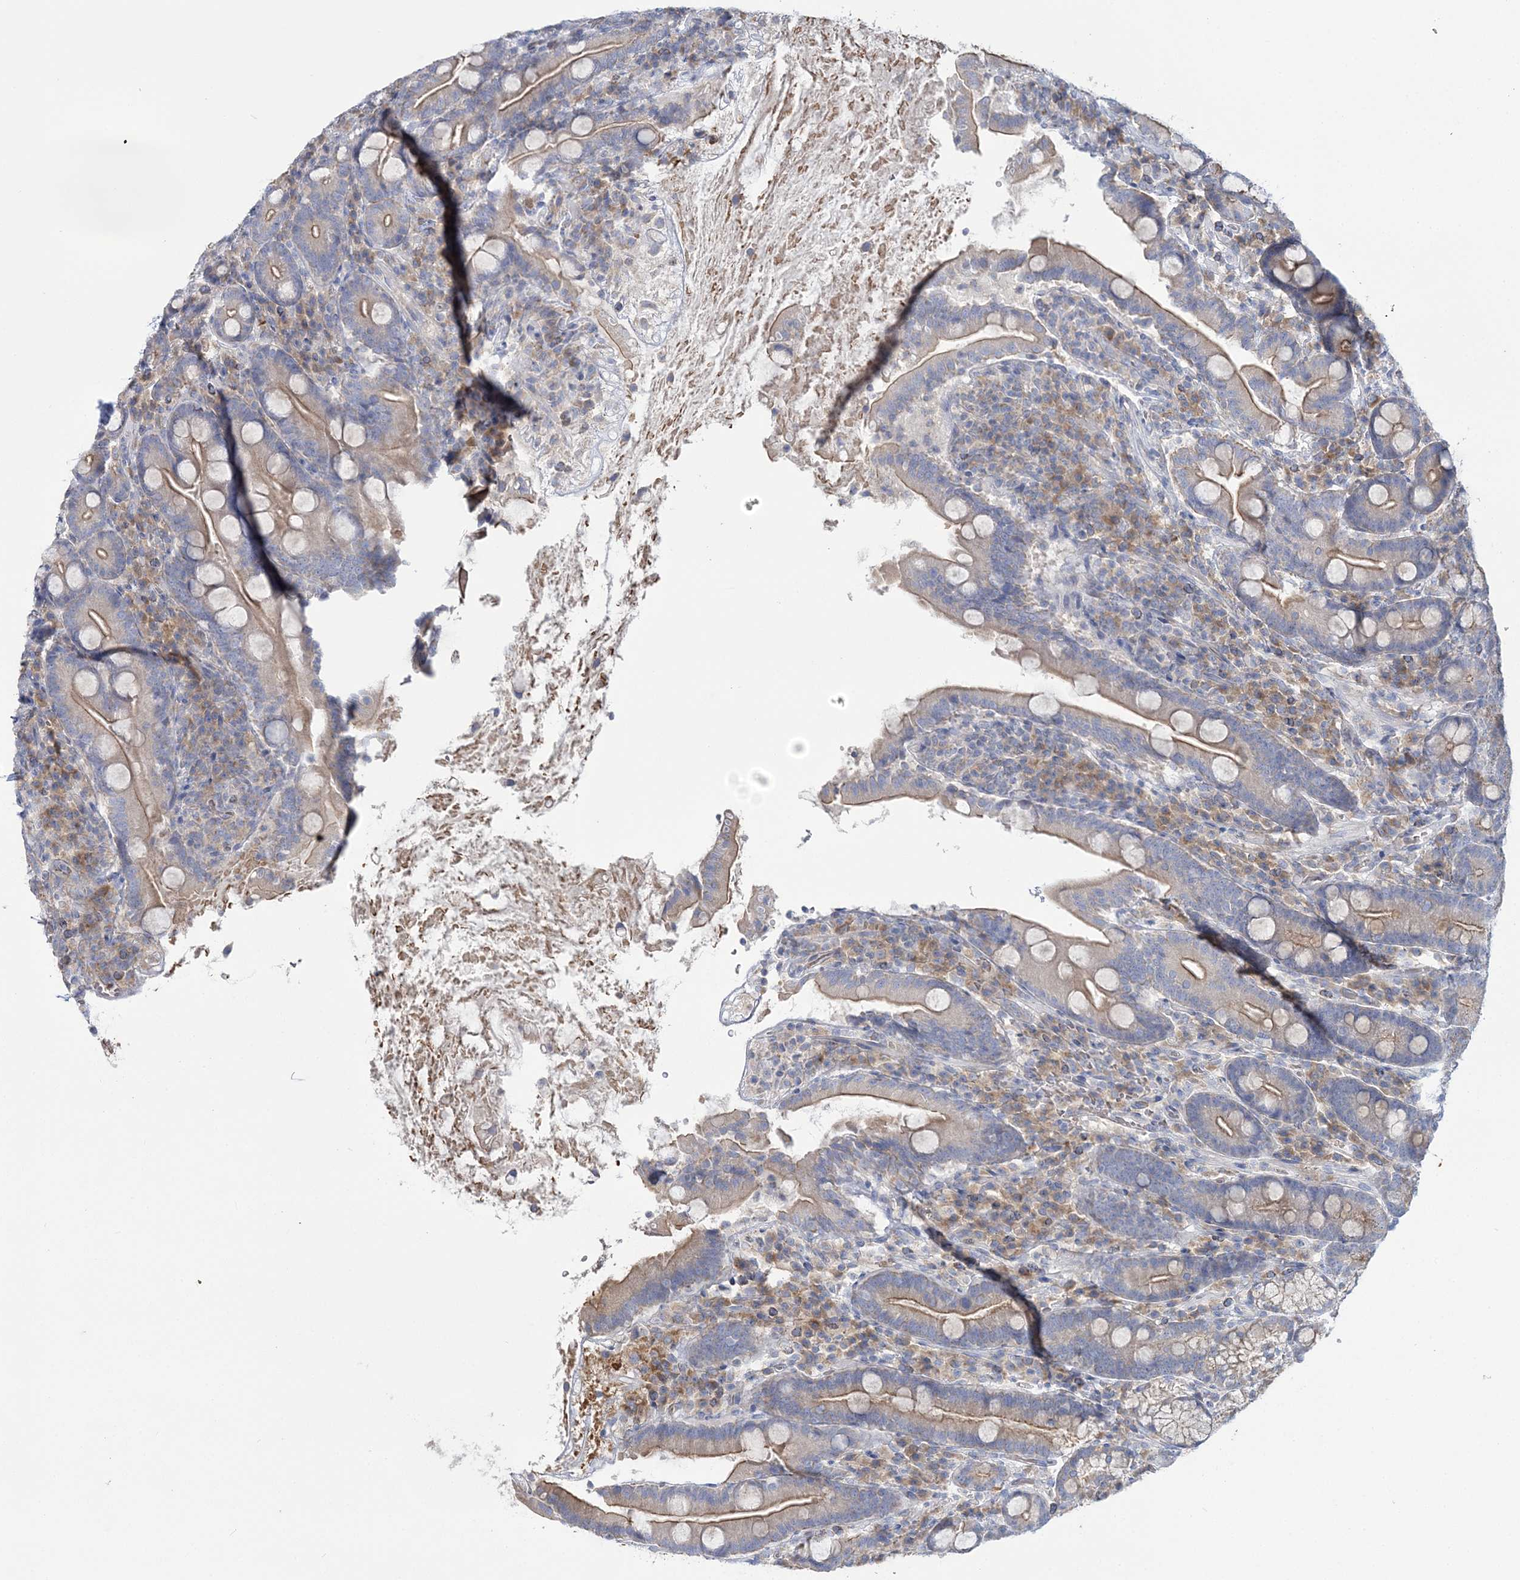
{"staining": {"intensity": "moderate", "quantity": "<25%", "location": "cytoplasmic/membranous"}, "tissue": "duodenum", "cell_type": "Glandular cells", "image_type": "normal", "snomed": [{"axis": "morphology", "description": "Normal tissue, NOS"}, {"axis": "topography", "description": "Duodenum"}], "caption": "Immunohistochemistry (IHC) (DAB) staining of normal human duodenum displays moderate cytoplasmic/membranous protein positivity in approximately <25% of glandular cells.", "gene": "ATP11B", "patient": {"sex": "male", "age": 35}}